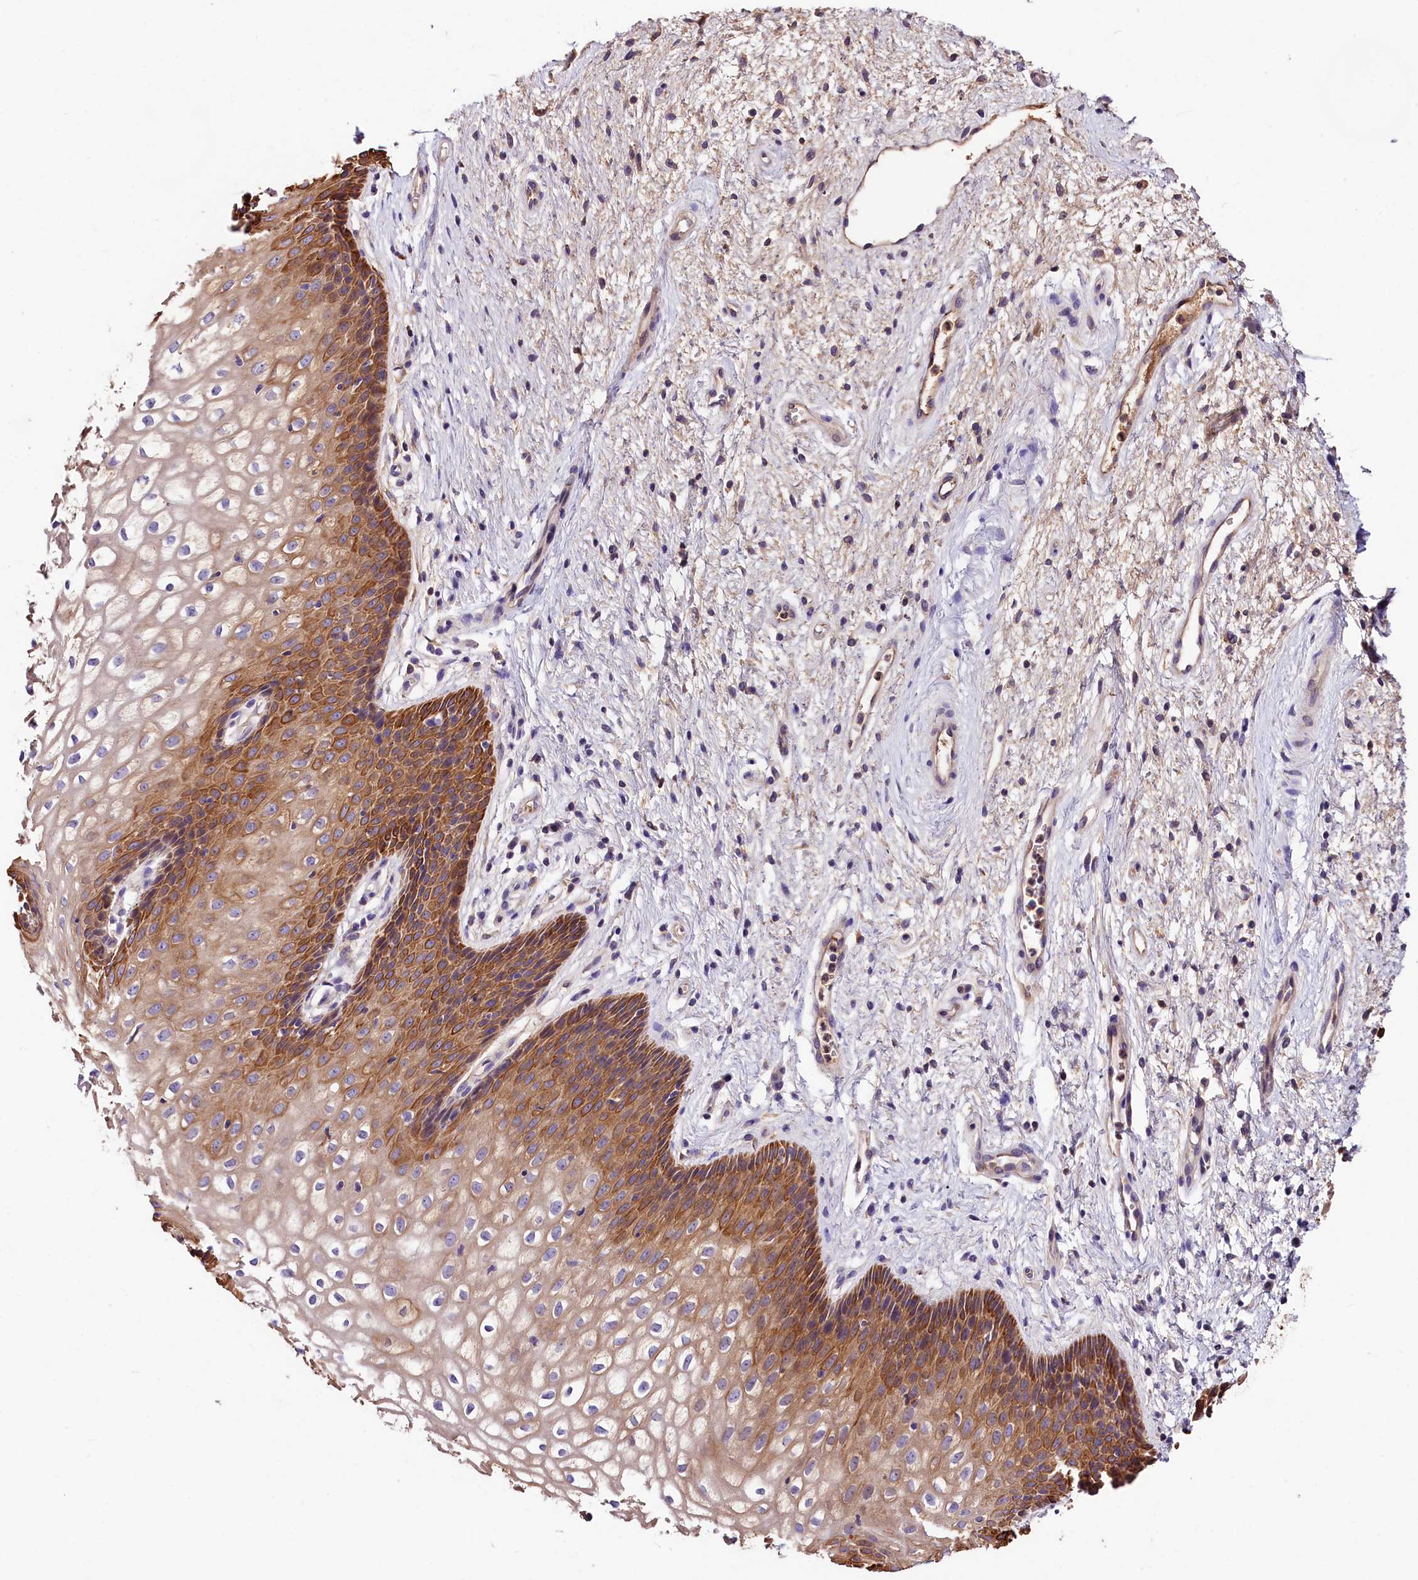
{"staining": {"intensity": "strong", "quantity": "25%-75%", "location": "cytoplasmic/membranous"}, "tissue": "vagina", "cell_type": "Squamous epithelial cells", "image_type": "normal", "snomed": [{"axis": "morphology", "description": "Normal tissue, NOS"}, {"axis": "topography", "description": "Vagina"}], "caption": "Strong cytoplasmic/membranous positivity is identified in approximately 25%-75% of squamous epithelial cells in unremarkable vagina. (DAB (3,3'-diaminobenzidine) = brown stain, brightfield microscopy at high magnification).", "gene": "ARMC6", "patient": {"sex": "female", "age": 34}}